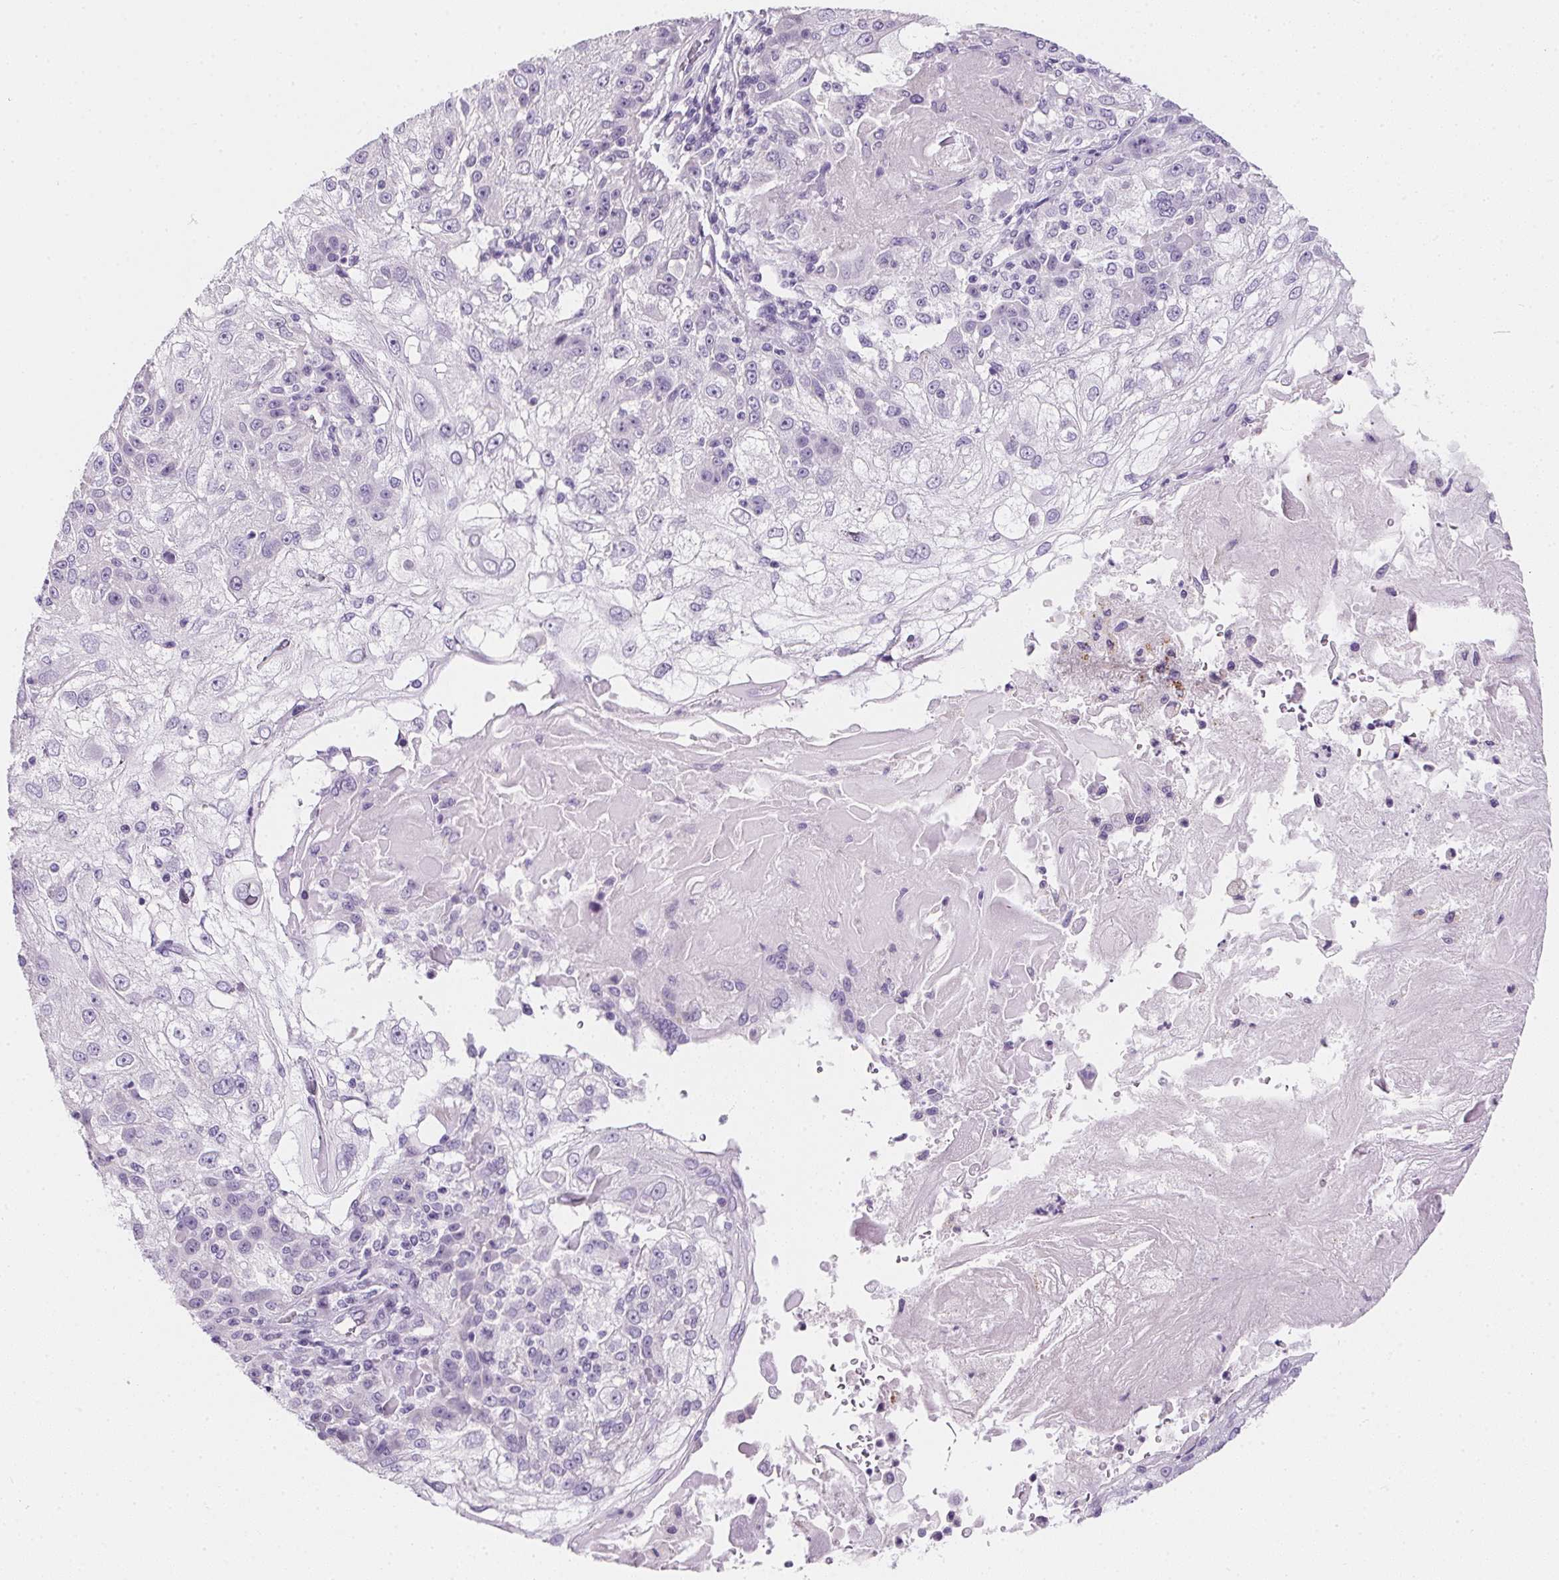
{"staining": {"intensity": "negative", "quantity": "none", "location": "none"}, "tissue": "skin cancer", "cell_type": "Tumor cells", "image_type": "cancer", "snomed": [{"axis": "morphology", "description": "Normal tissue, NOS"}, {"axis": "morphology", "description": "Squamous cell carcinoma, NOS"}, {"axis": "topography", "description": "Skin"}], "caption": "Tumor cells show no significant staining in skin cancer.", "gene": "AQP5", "patient": {"sex": "female", "age": 83}}